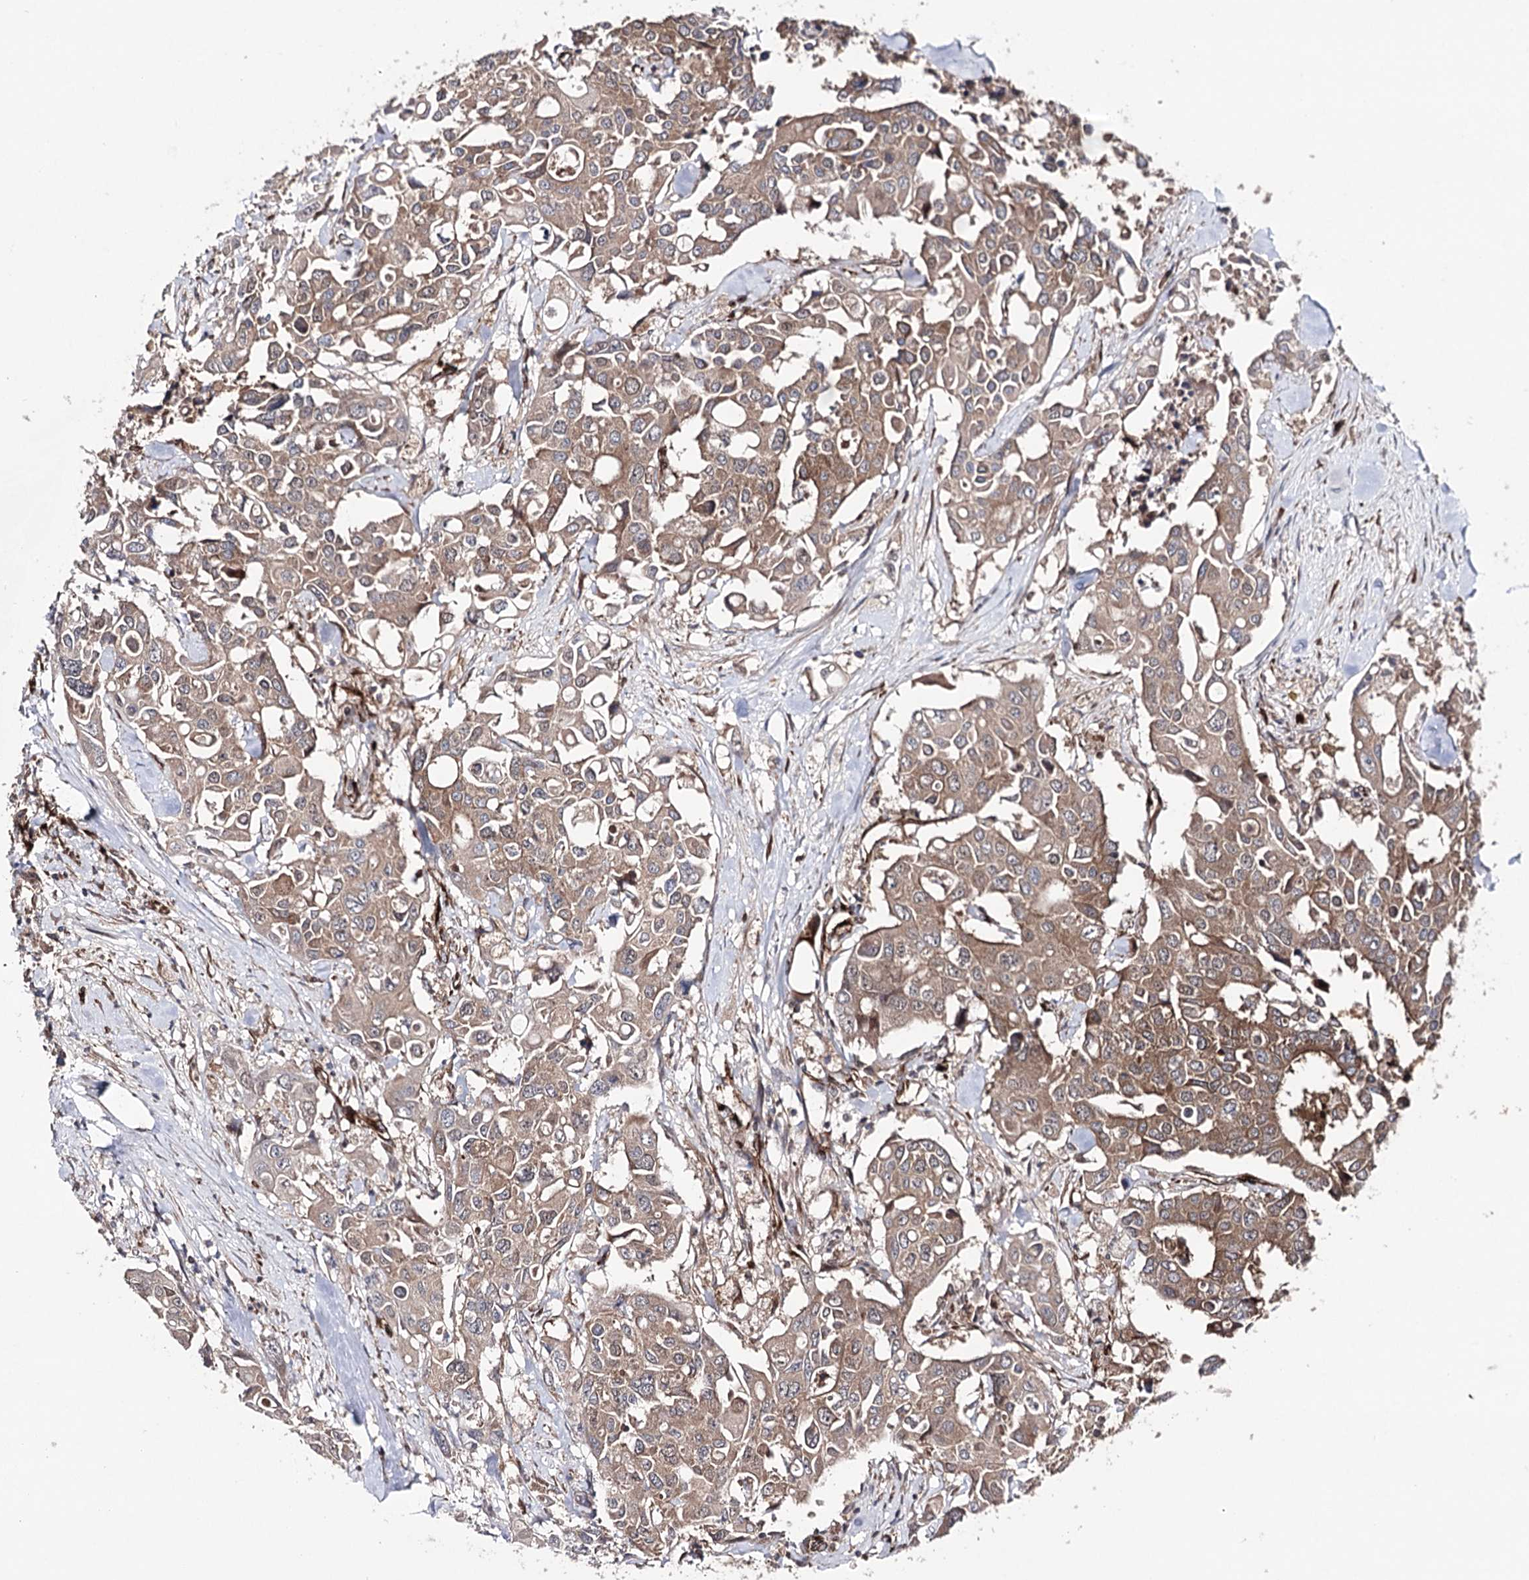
{"staining": {"intensity": "moderate", "quantity": ">75%", "location": "cytoplasmic/membranous"}, "tissue": "colorectal cancer", "cell_type": "Tumor cells", "image_type": "cancer", "snomed": [{"axis": "morphology", "description": "Adenocarcinoma, NOS"}, {"axis": "topography", "description": "Colon"}], "caption": "The image demonstrates a brown stain indicating the presence of a protein in the cytoplasmic/membranous of tumor cells in colorectal adenocarcinoma.", "gene": "MIB1", "patient": {"sex": "male", "age": 77}}